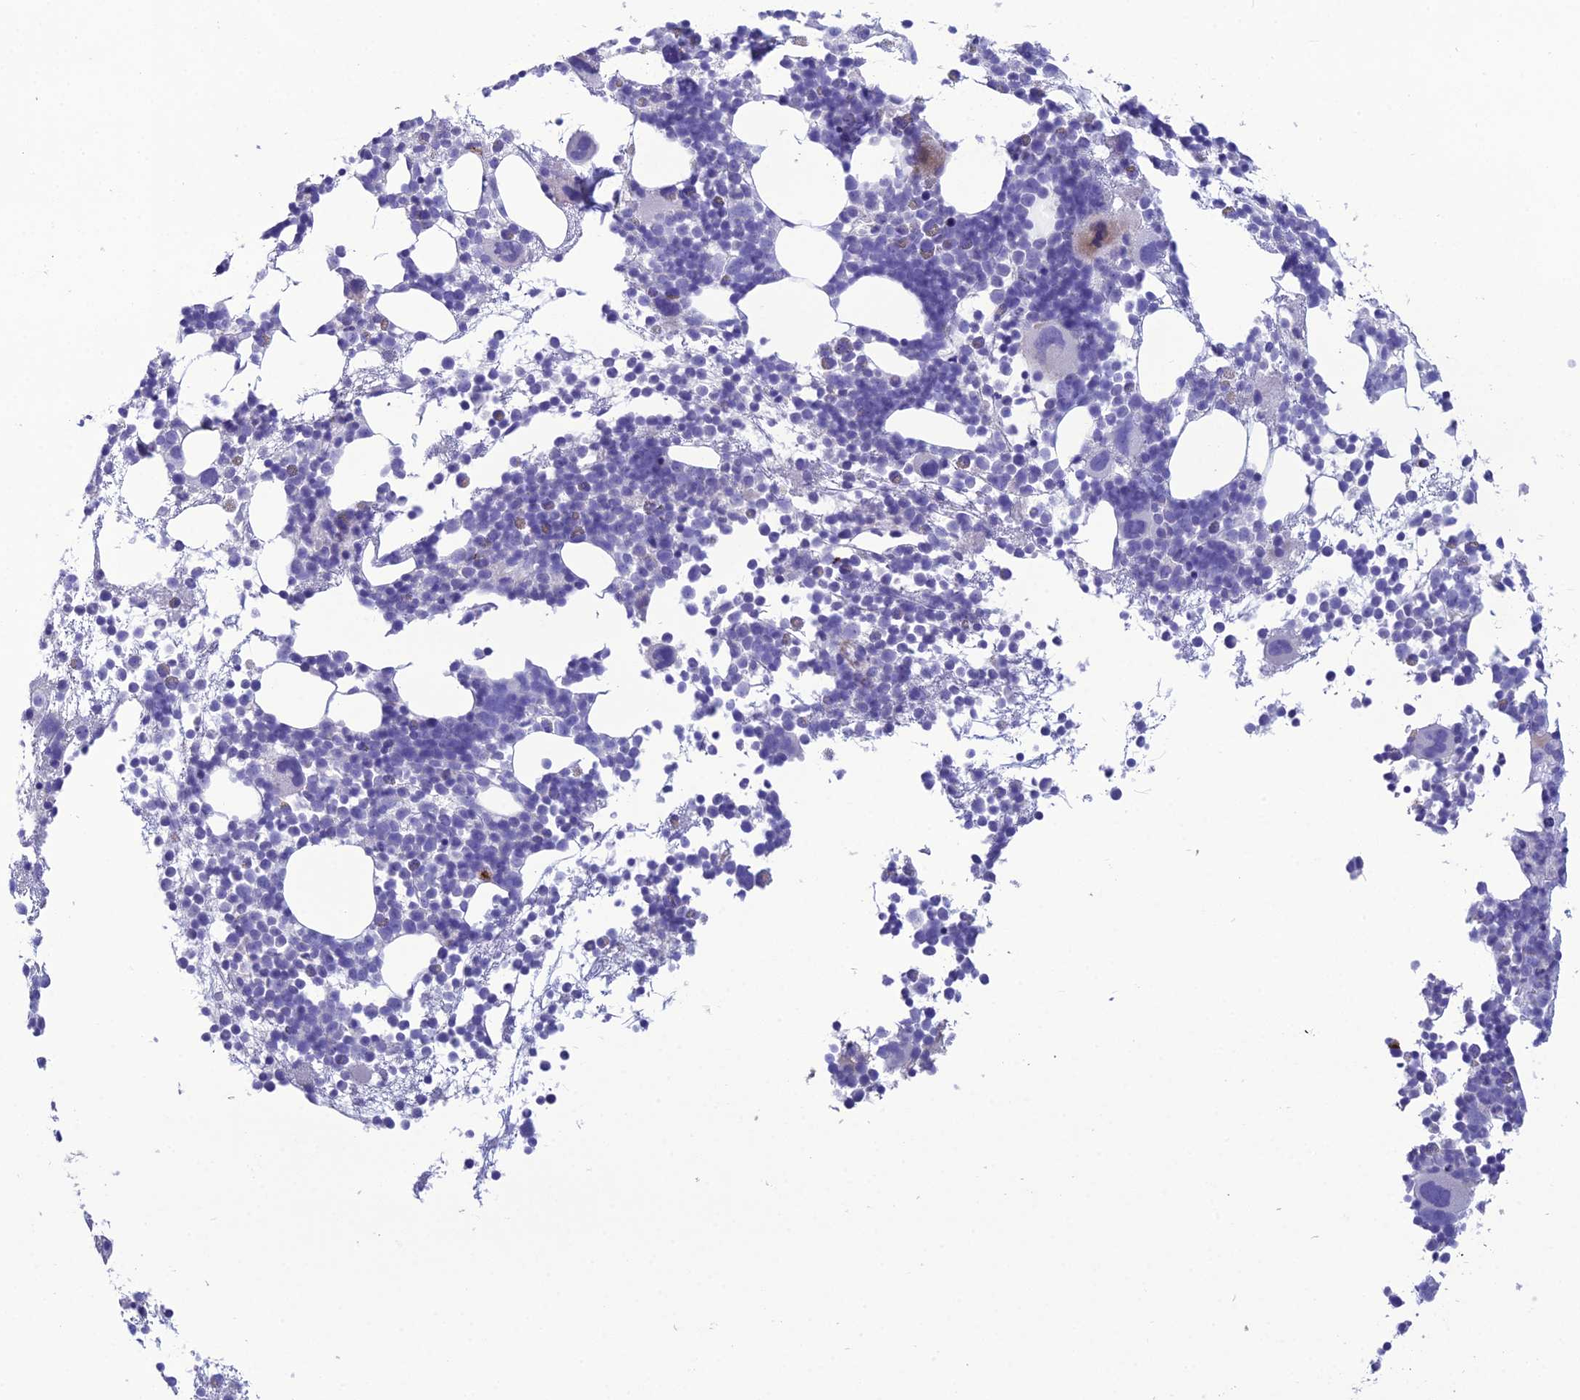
{"staining": {"intensity": "negative", "quantity": "none", "location": "none"}, "tissue": "bone marrow", "cell_type": "Hematopoietic cells", "image_type": "normal", "snomed": [{"axis": "morphology", "description": "Normal tissue, NOS"}, {"axis": "topography", "description": "Bone marrow"}], "caption": "An image of bone marrow stained for a protein demonstrates no brown staining in hematopoietic cells. (Brightfield microscopy of DAB (3,3'-diaminobenzidine) IHC at high magnification).", "gene": "OR56B1", "patient": {"sex": "female", "age": 57}}